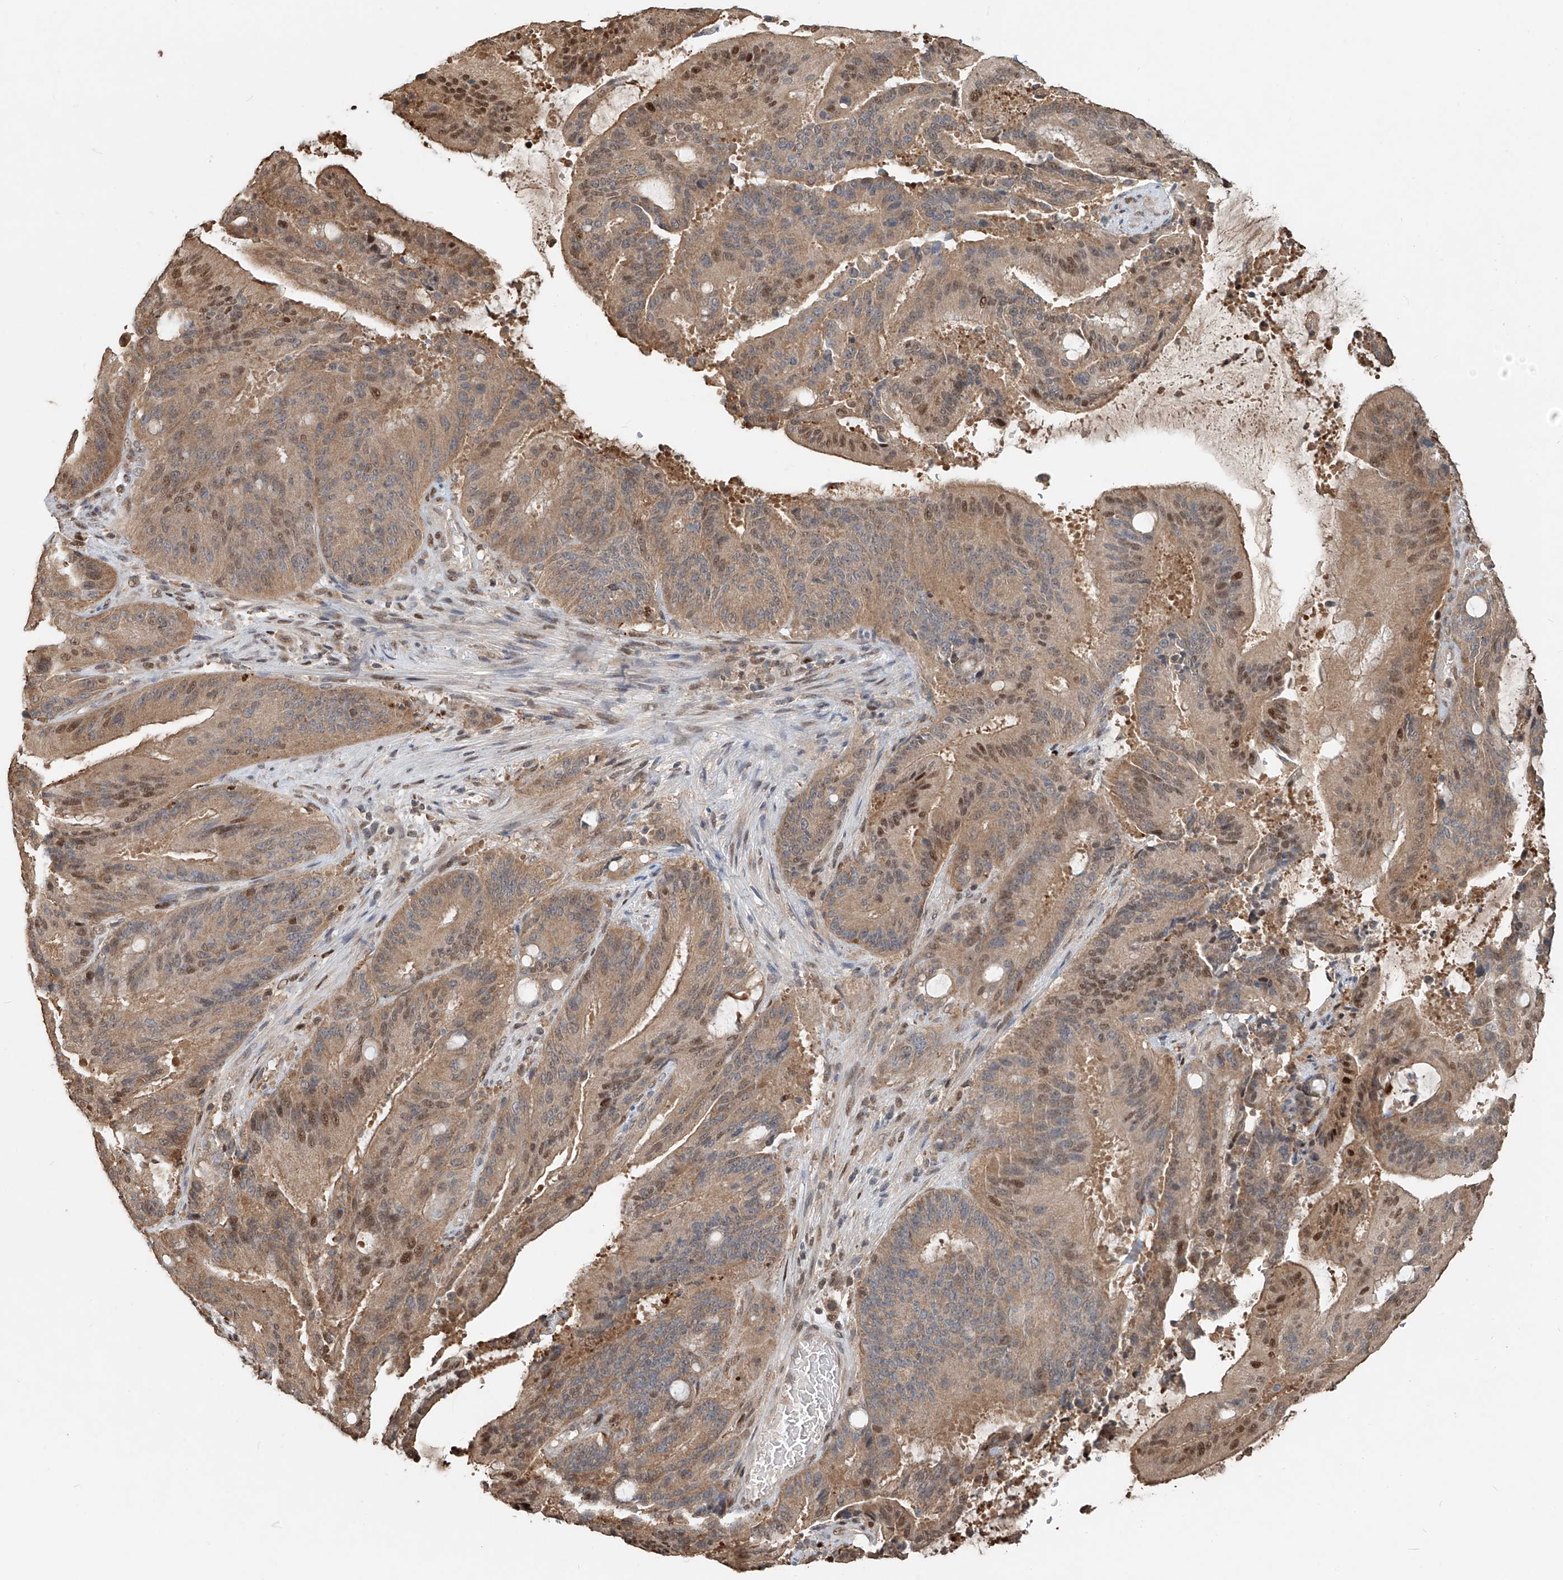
{"staining": {"intensity": "moderate", "quantity": "25%-75%", "location": "cytoplasmic/membranous,nuclear"}, "tissue": "liver cancer", "cell_type": "Tumor cells", "image_type": "cancer", "snomed": [{"axis": "morphology", "description": "Normal tissue, NOS"}, {"axis": "morphology", "description": "Cholangiocarcinoma"}, {"axis": "topography", "description": "Liver"}, {"axis": "topography", "description": "Peripheral nerve tissue"}], "caption": "Moderate cytoplasmic/membranous and nuclear protein staining is seen in about 25%-75% of tumor cells in cholangiocarcinoma (liver). Using DAB (3,3'-diaminobenzidine) (brown) and hematoxylin (blue) stains, captured at high magnification using brightfield microscopy.", "gene": "RMND1", "patient": {"sex": "female", "age": 73}}